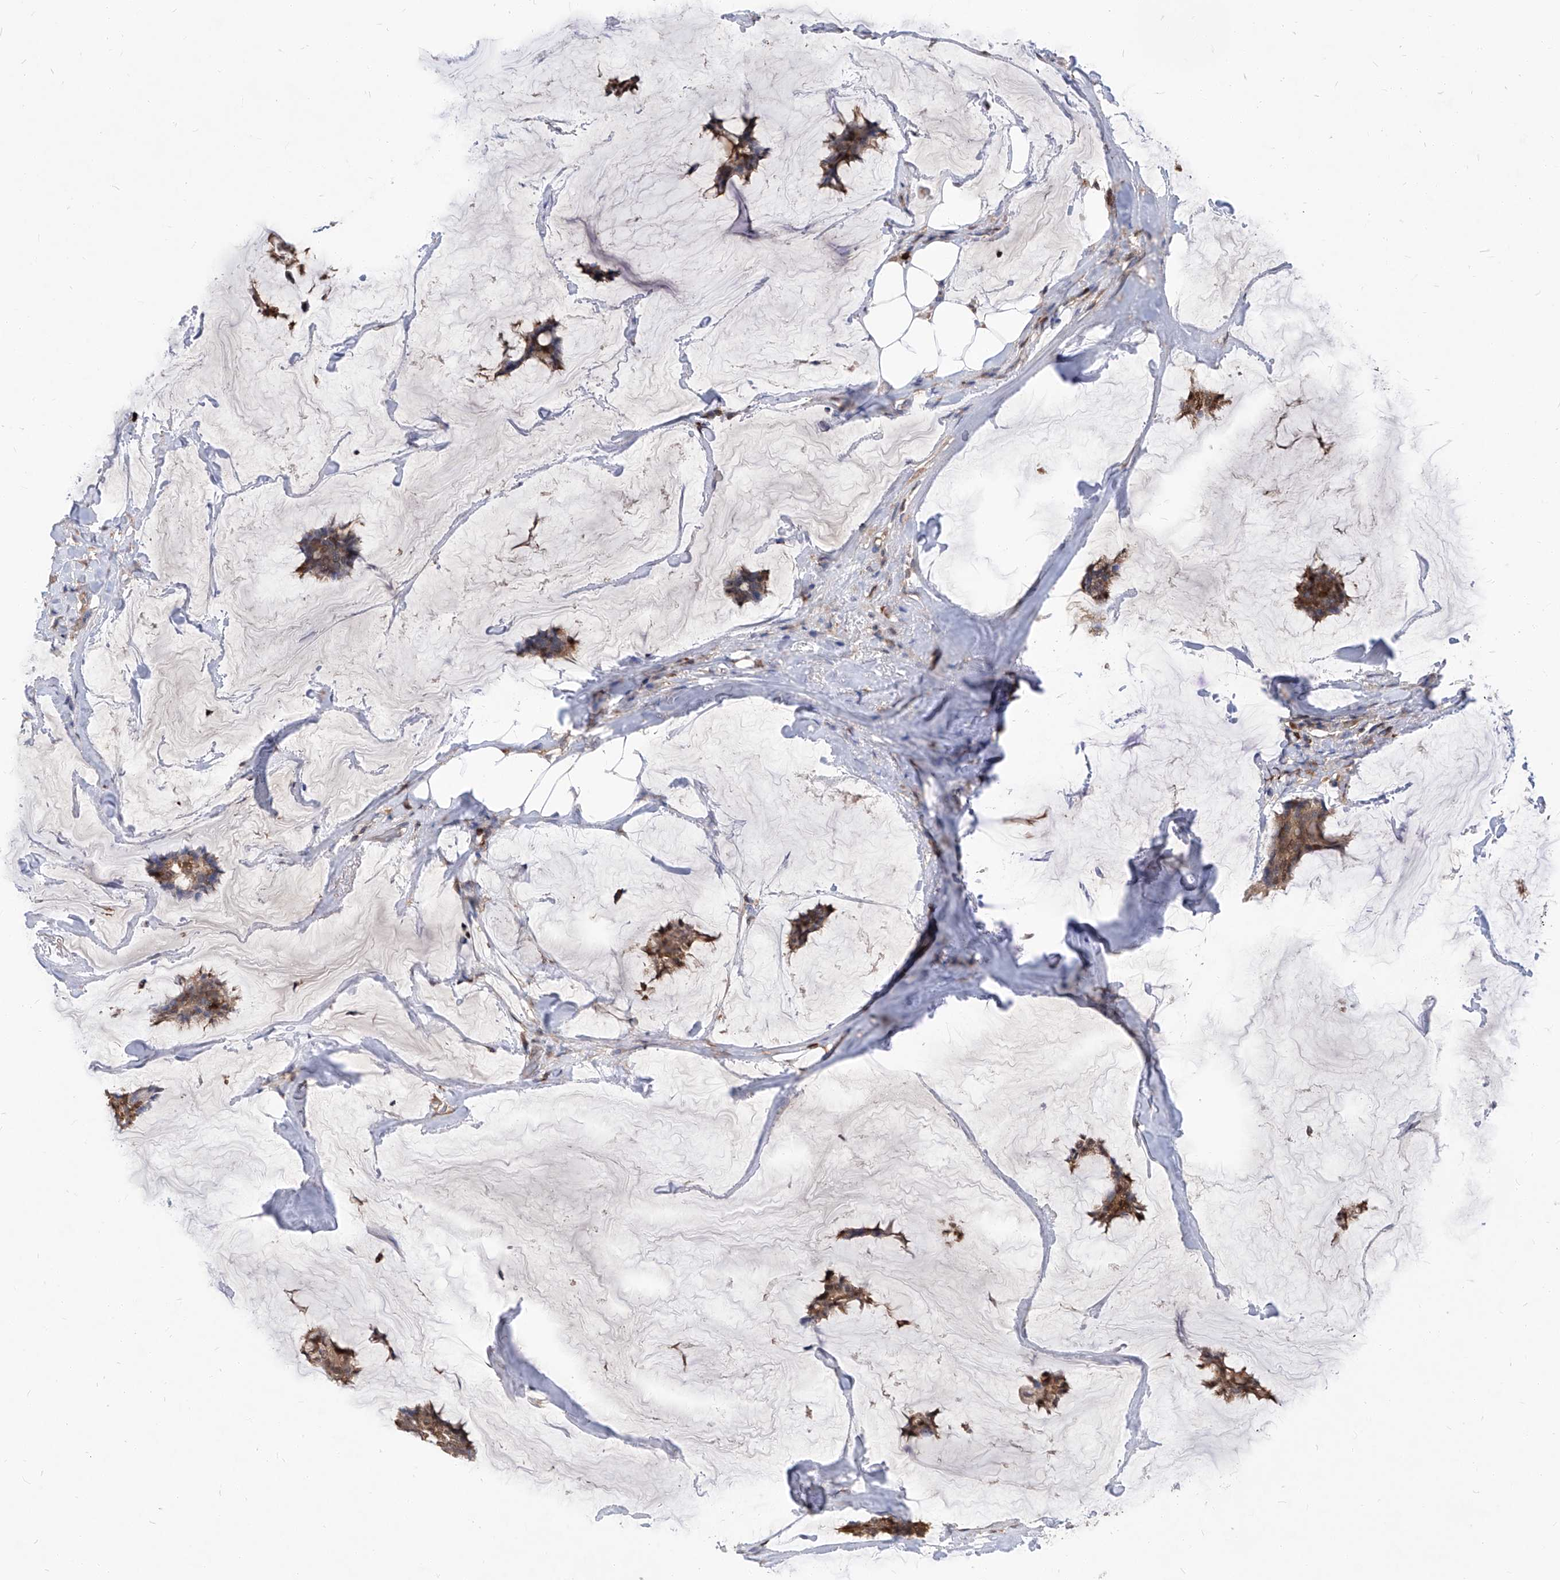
{"staining": {"intensity": "moderate", "quantity": ">75%", "location": "cytoplasmic/membranous"}, "tissue": "breast cancer", "cell_type": "Tumor cells", "image_type": "cancer", "snomed": [{"axis": "morphology", "description": "Duct carcinoma"}, {"axis": "topography", "description": "Breast"}], "caption": "Human breast cancer stained with a brown dye demonstrates moderate cytoplasmic/membranous positive staining in approximately >75% of tumor cells.", "gene": "ABRACL", "patient": {"sex": "female", "age": 93}}